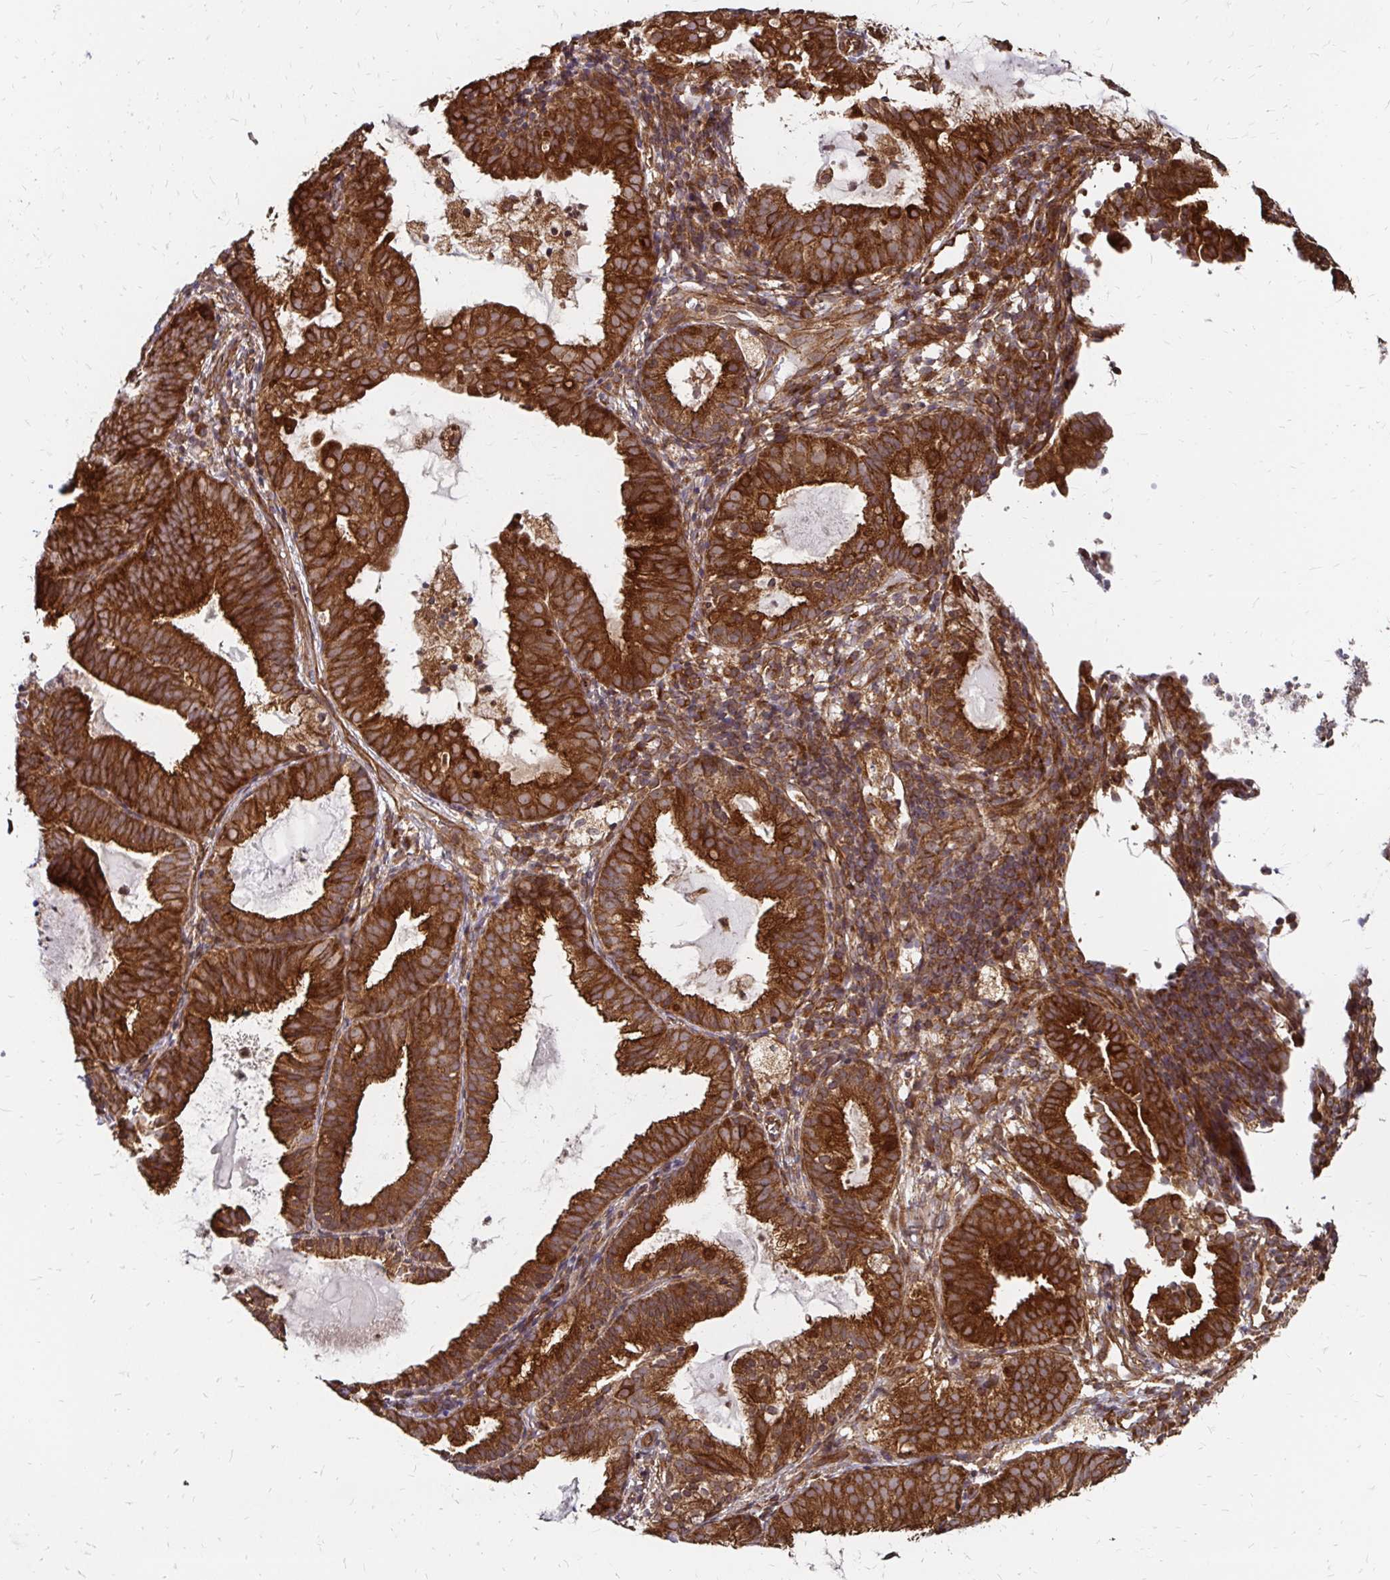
{"staining": {"intensity": "strong", "quantity": ">75%", "location": "cytoplasmic/membranous"}, "tissue": "endometrial cancer", "cell_type": "Tumor cells", "image_type": "cancer", "snomed": [{"axis": "morphology", "description": "Adenocarcinoma, NOS"}, {"axis": "topography", "description": "Endometrium"}], "caption": "Tumor cells exhibit high levels of strong cytoplasmic/membranous expression in approximately >75% of cells in endometrial adenocarcinoma.", "gene": "ZW10", "patient": {"sex": "female", "age": 80}}